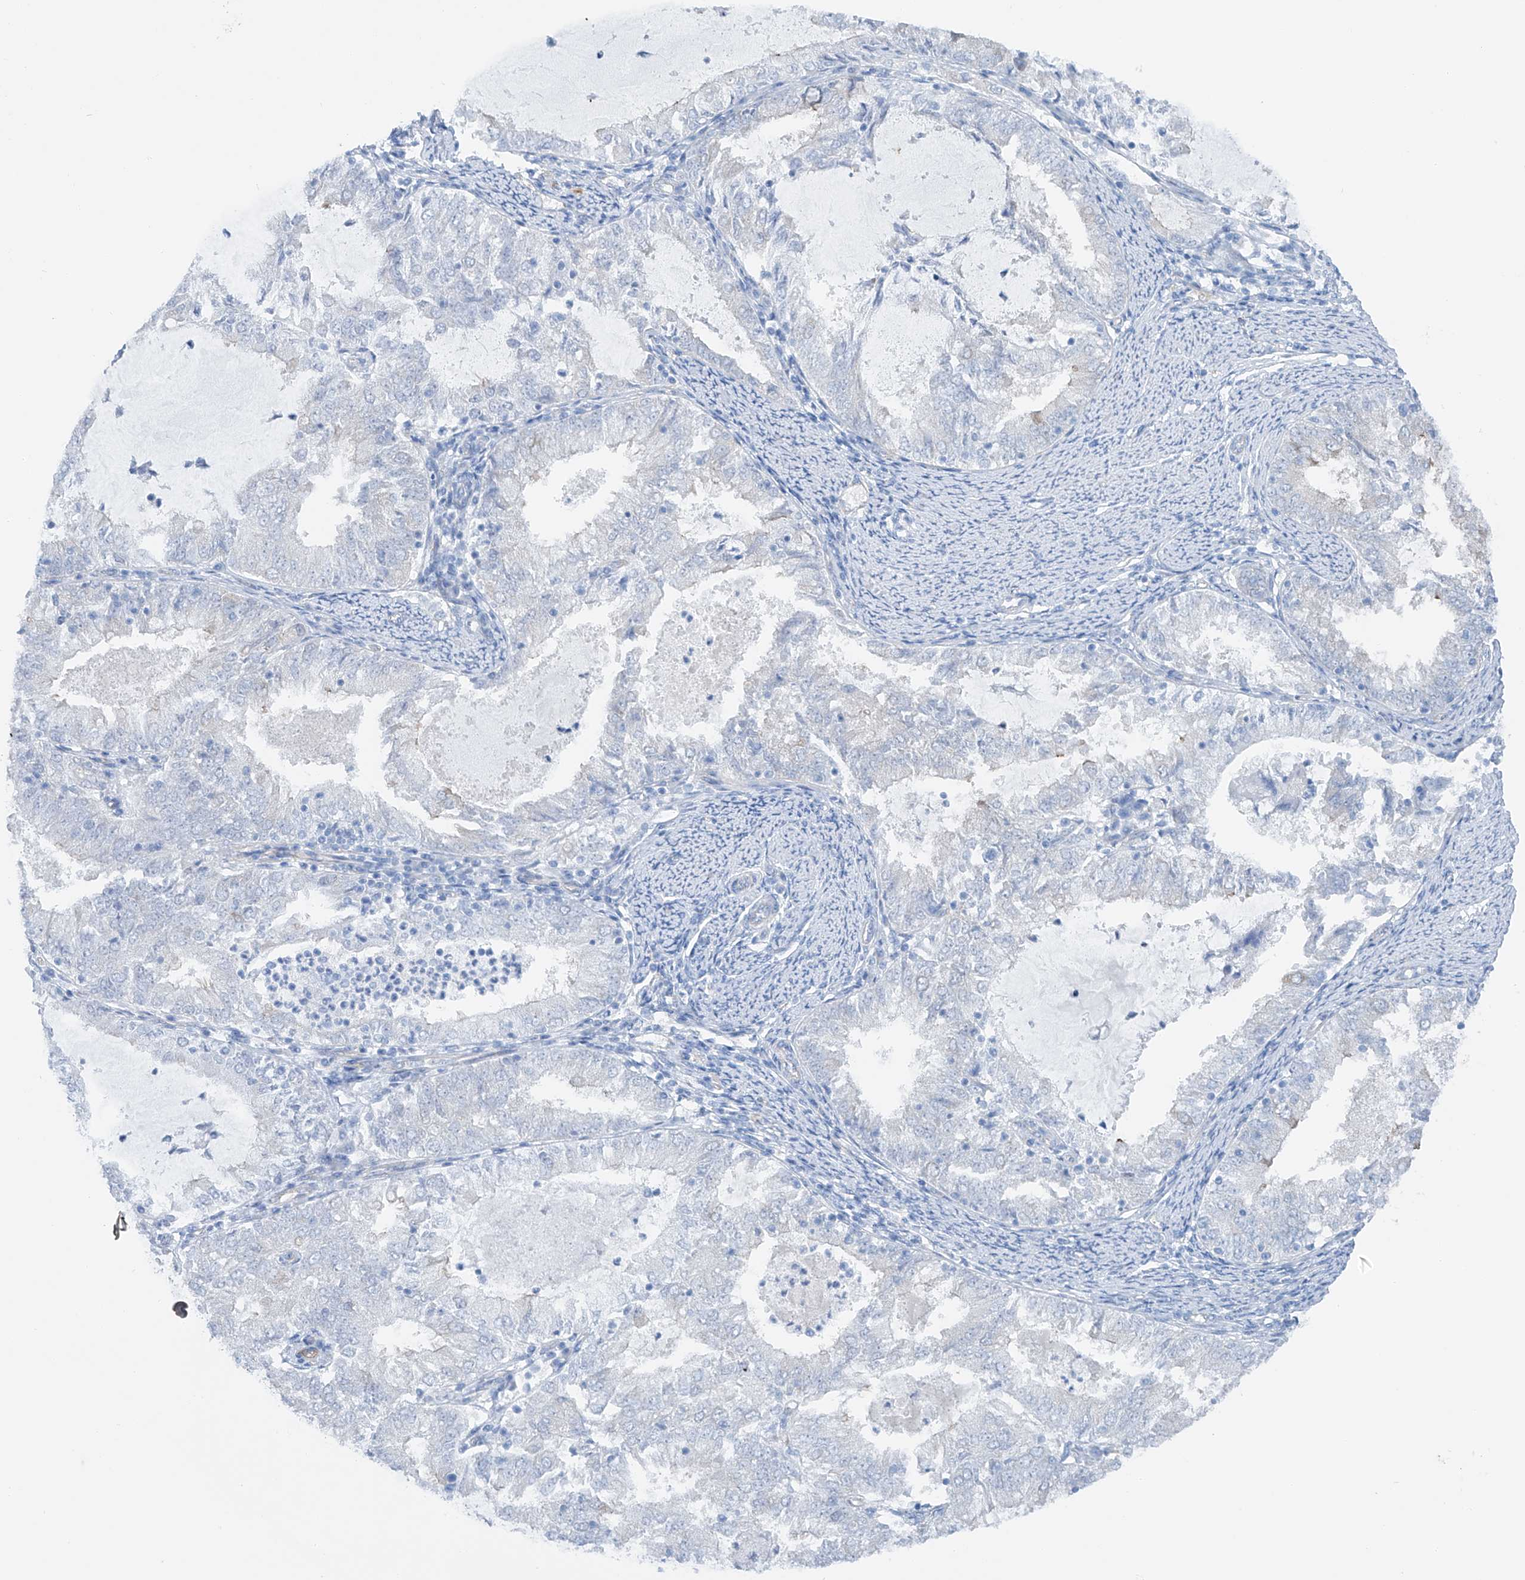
{"staining": {"intensity": "negative", "quantity": "none", "location": "none"}, "tissue": "endometrial cancer", "cell_type": "Tumor cells", "image_type": "cancer", "snomed": [{"axis": "morphology", "description": "Adenocarcinoma, NOS"}, {"axis": "topography", "description": "Endometrium"}], "caption": "A high-resolution image shows IHC staining of endometrial cancer, which demonstrates no significant expression in tumor cells.", "gene": "MAGI1", "patient": {"sex": "female", "age": 57}}